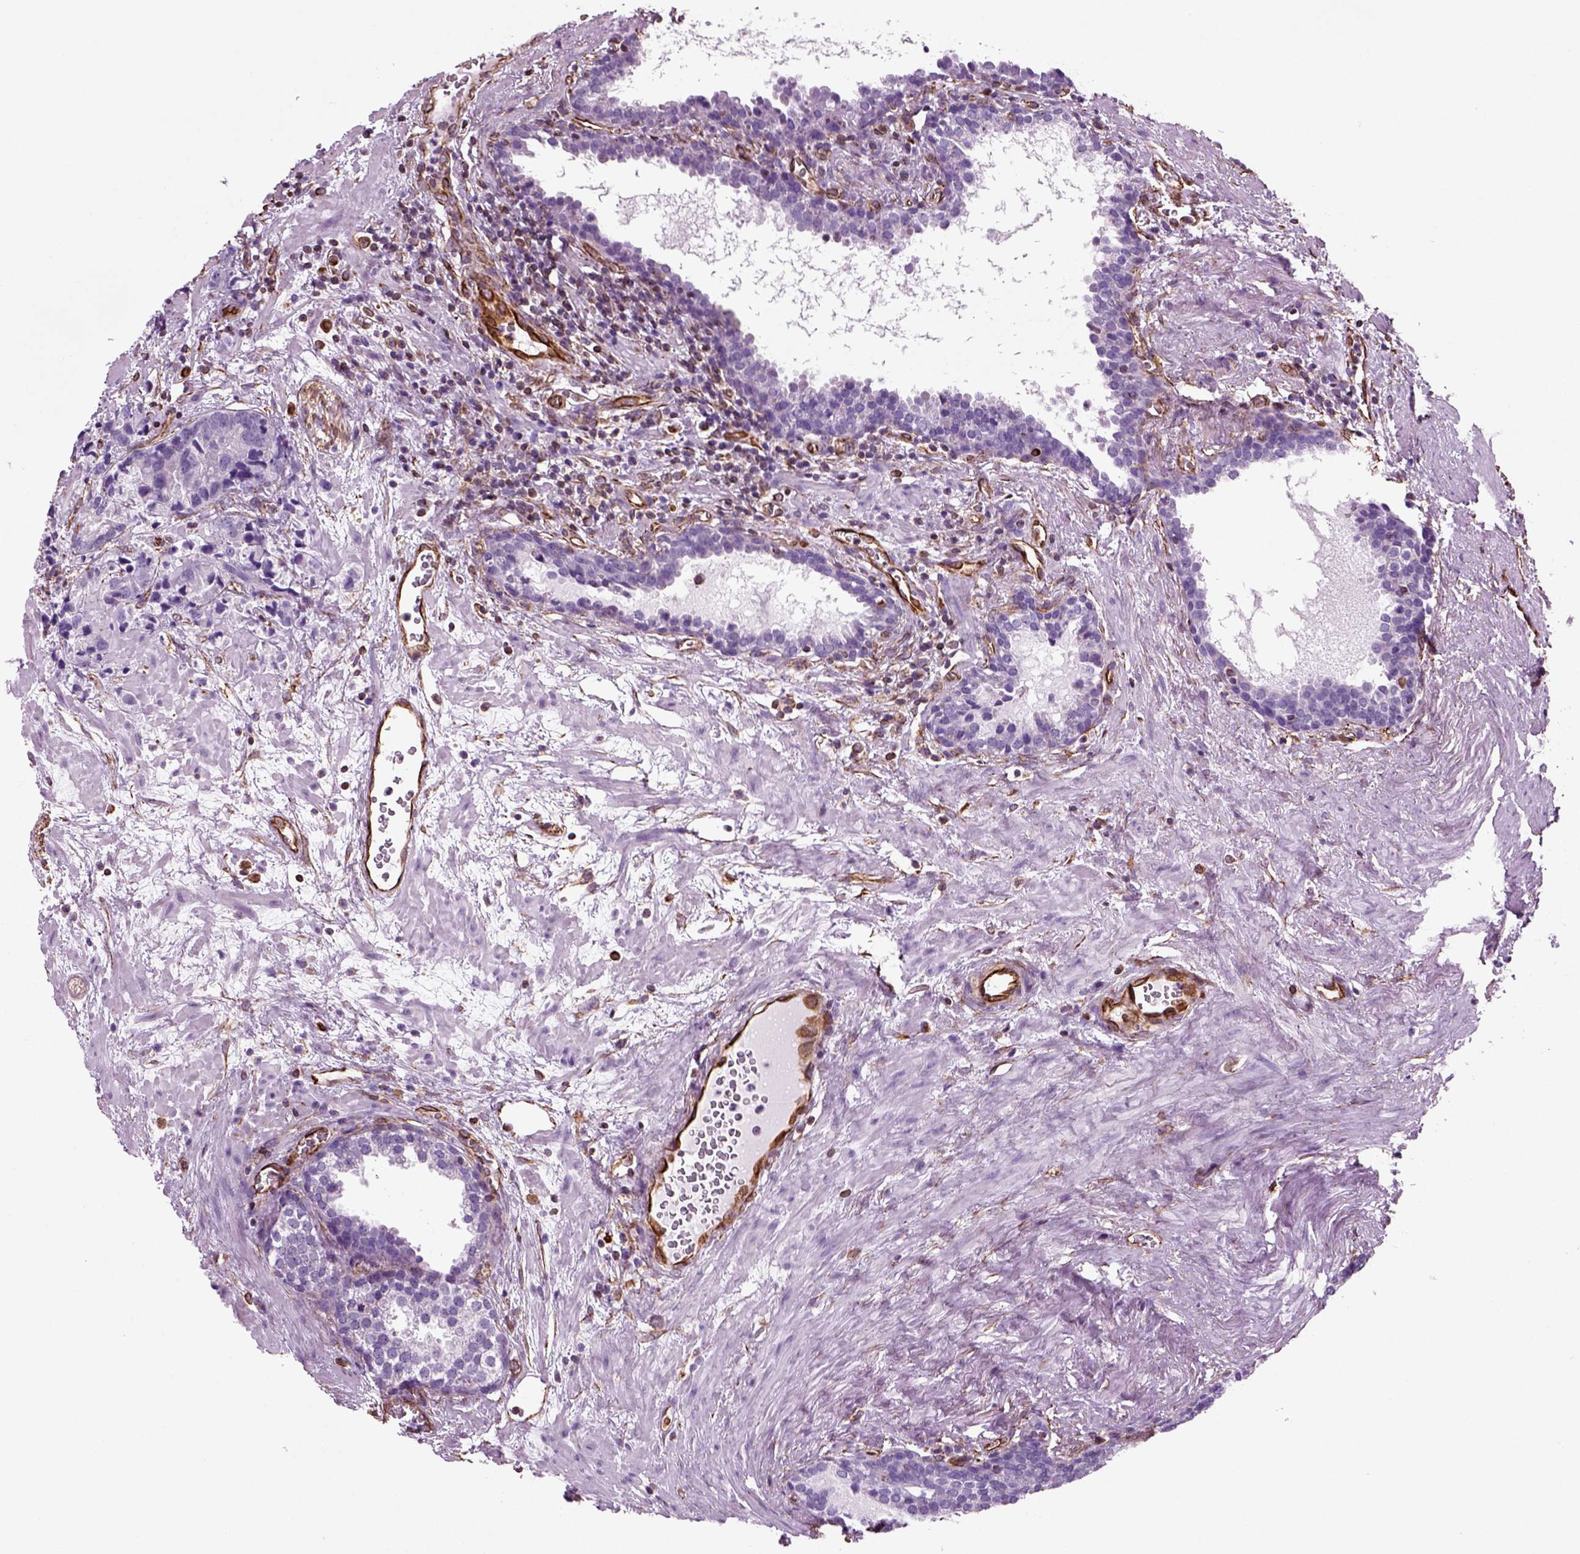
{"staining": {"intensity": "negative", "quantity": "none", "location": "none"}, "tissue": "prostate cancer", "cell_type": "Tumor cells", "image_type": "cancer", "snomed": [{"axis": "morphology", "description": "Adenocarcinoma, NOS"}, {"axis": "topography", "description": "Prostate and seminal vesicle, NOS"}], "caption": "High magnification brightfield microscopy of prostate adenocarcinoma stained with DAB (3,3'-diaminobenzidine) (brown) and counterstained with hematoxylin (blue): tumor cells show no significant expression. (DAB immunohistochemistry, high magnification).", "gene": "ACER3", "patient": {"sex": "male", "age": 63}}